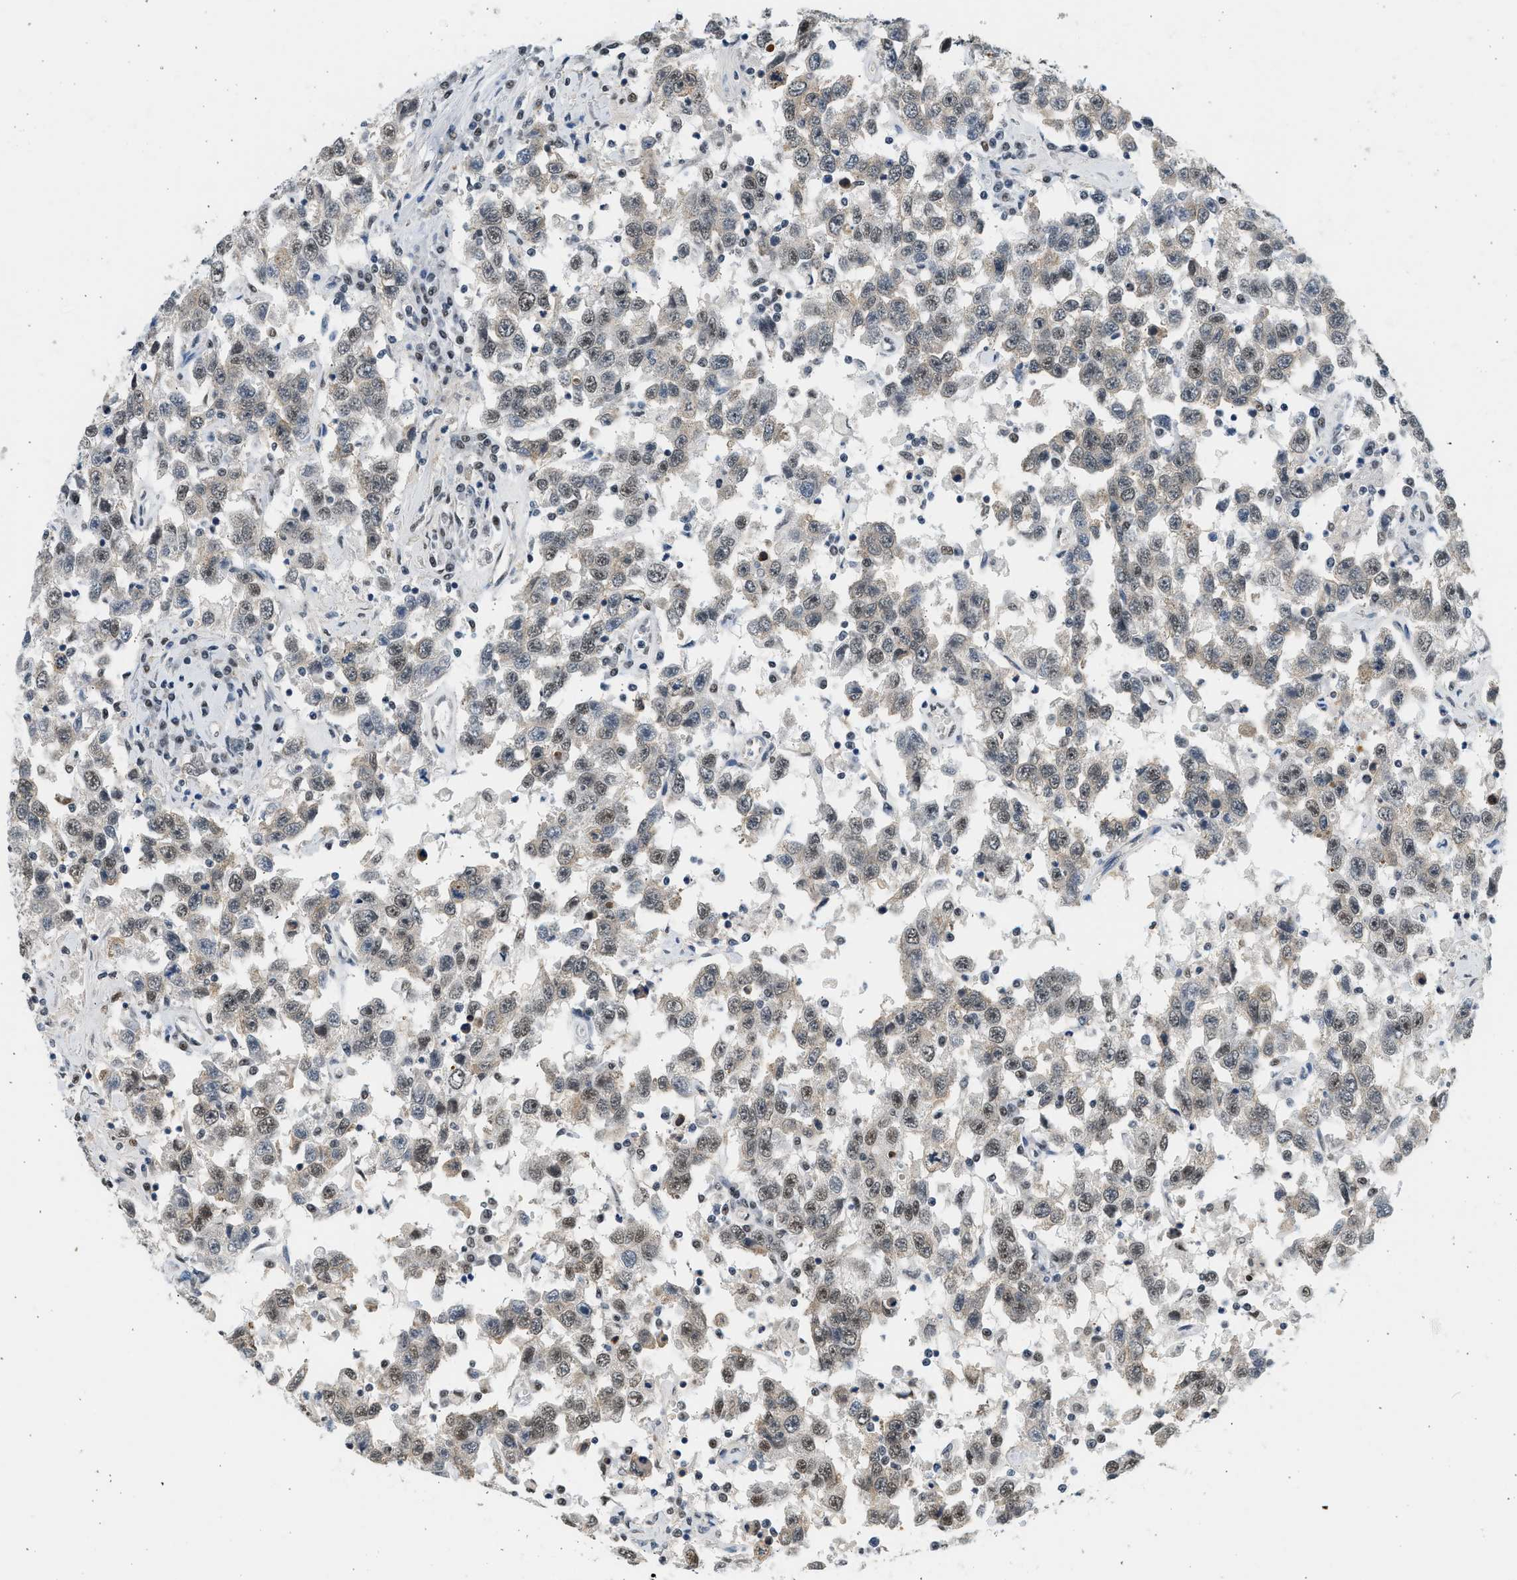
{"staining": {"intensity": "weak", "quantity": ">75%", "location": "nuclear"}, "tissue": "testis cancer", "cell_type": "Tumor cells", "image_type": "cancer", "snomed": [{"axis": "morphology", "description": "Seminoma, NOS"}, {"axis": "topography", "description": "Testis"}], "caption": "Testis cancer (seminoma) stained for a protein displays weak nuclear positivity in tumor cells.", "gene": "HIPK1", "patient": {"sex": "male", "age": 41}}